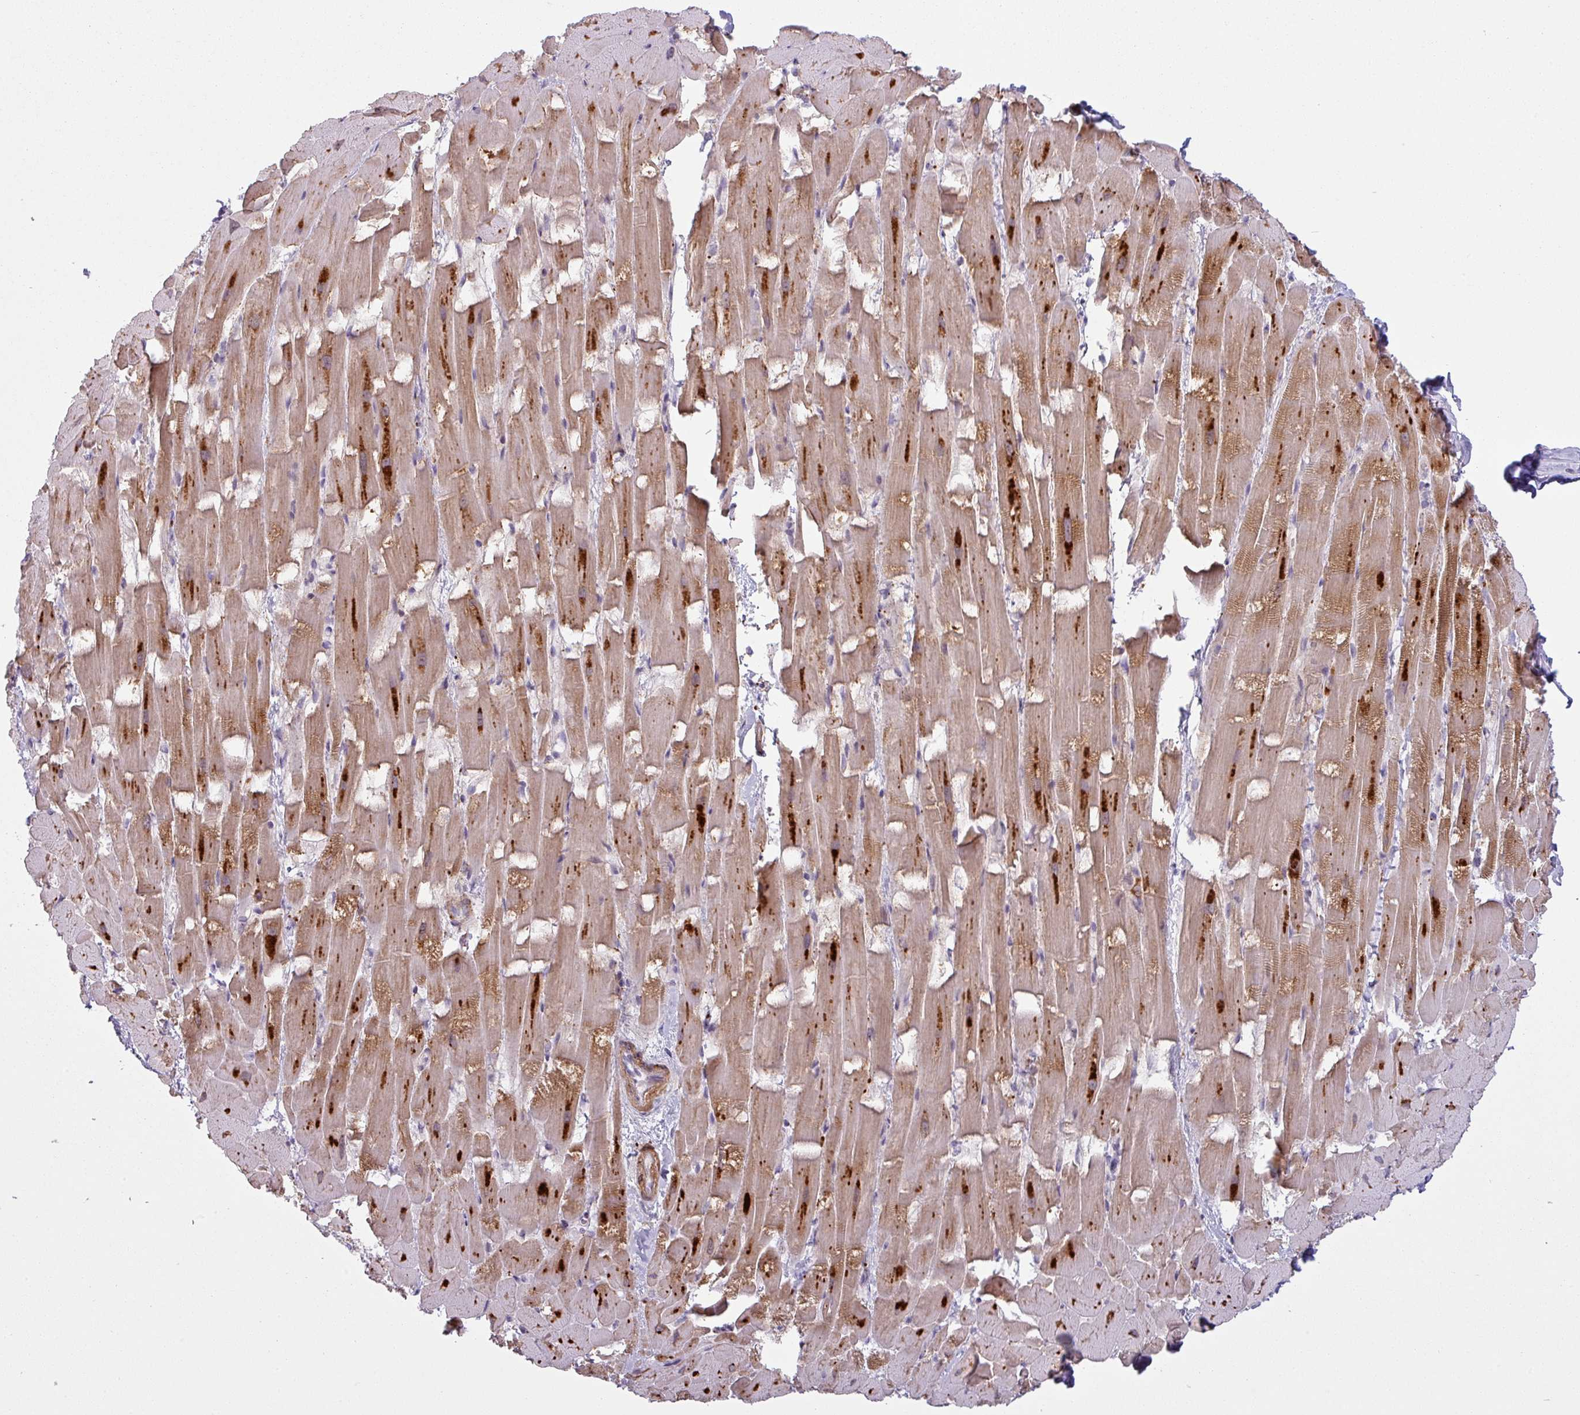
{"staining": {"intensity": "moderate", "quantity": ">75%", "location": "cytoplasmic/membranous"}, "tissue": "heart muscle", "cell_type": "Cardiomyocytes", "image_type": "normal", "snomed": [{"axis": "morphology", "description": "Normal tissue, NOS"}, {"axis": "topography", "description": "Heart"}], "caption": "An IHC micrograph of normal tissue is shown. Protein staining in brown labels moderate cytoplasmic/membranous positivity in heart muscle within cardiomyocytes.", "gene": "MAP7D2", "patient": {"sex": "male", "age": 37}}